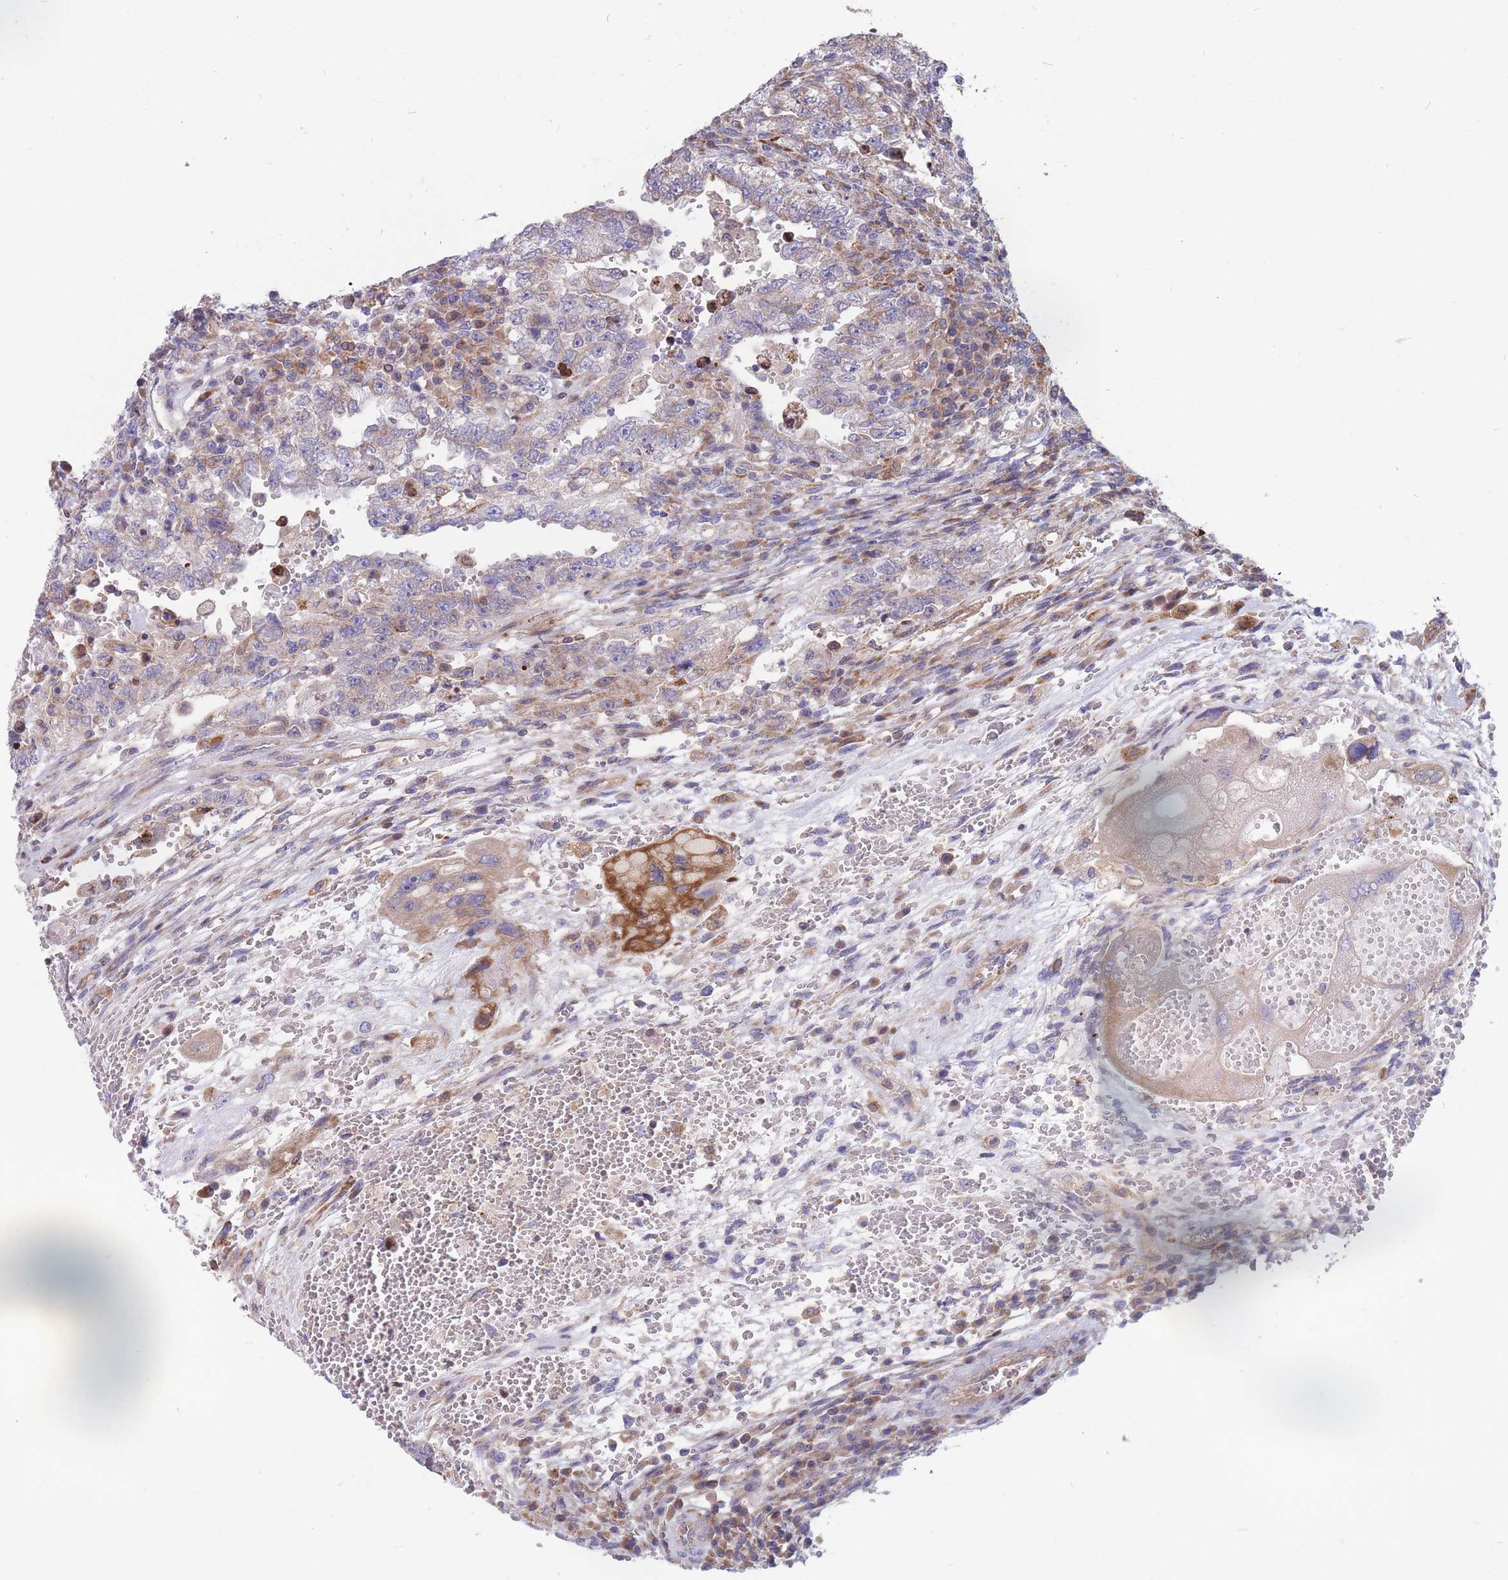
{"staining": {"intensity": "weak", "quantity": "<25%", "location": "cytoplasmic/membranous"}, "tissue": "testis cancer", "cell_type": "Tumor cells", "image_type": "cancer", "snomed": [{"axis": "morphology", "description": "Carcinoma, Embryonal, NOS"}, {"axis": "topography", "description": "Testis"}], "caption": "Testis cancer was stained to show a protein in brown. There is no significant expression in tumor cells. (Brightfield microscopy of DAB IHC at high magnification).", "gene": "TMEM131L", "patient": {"sex": "male", "age": 26}}